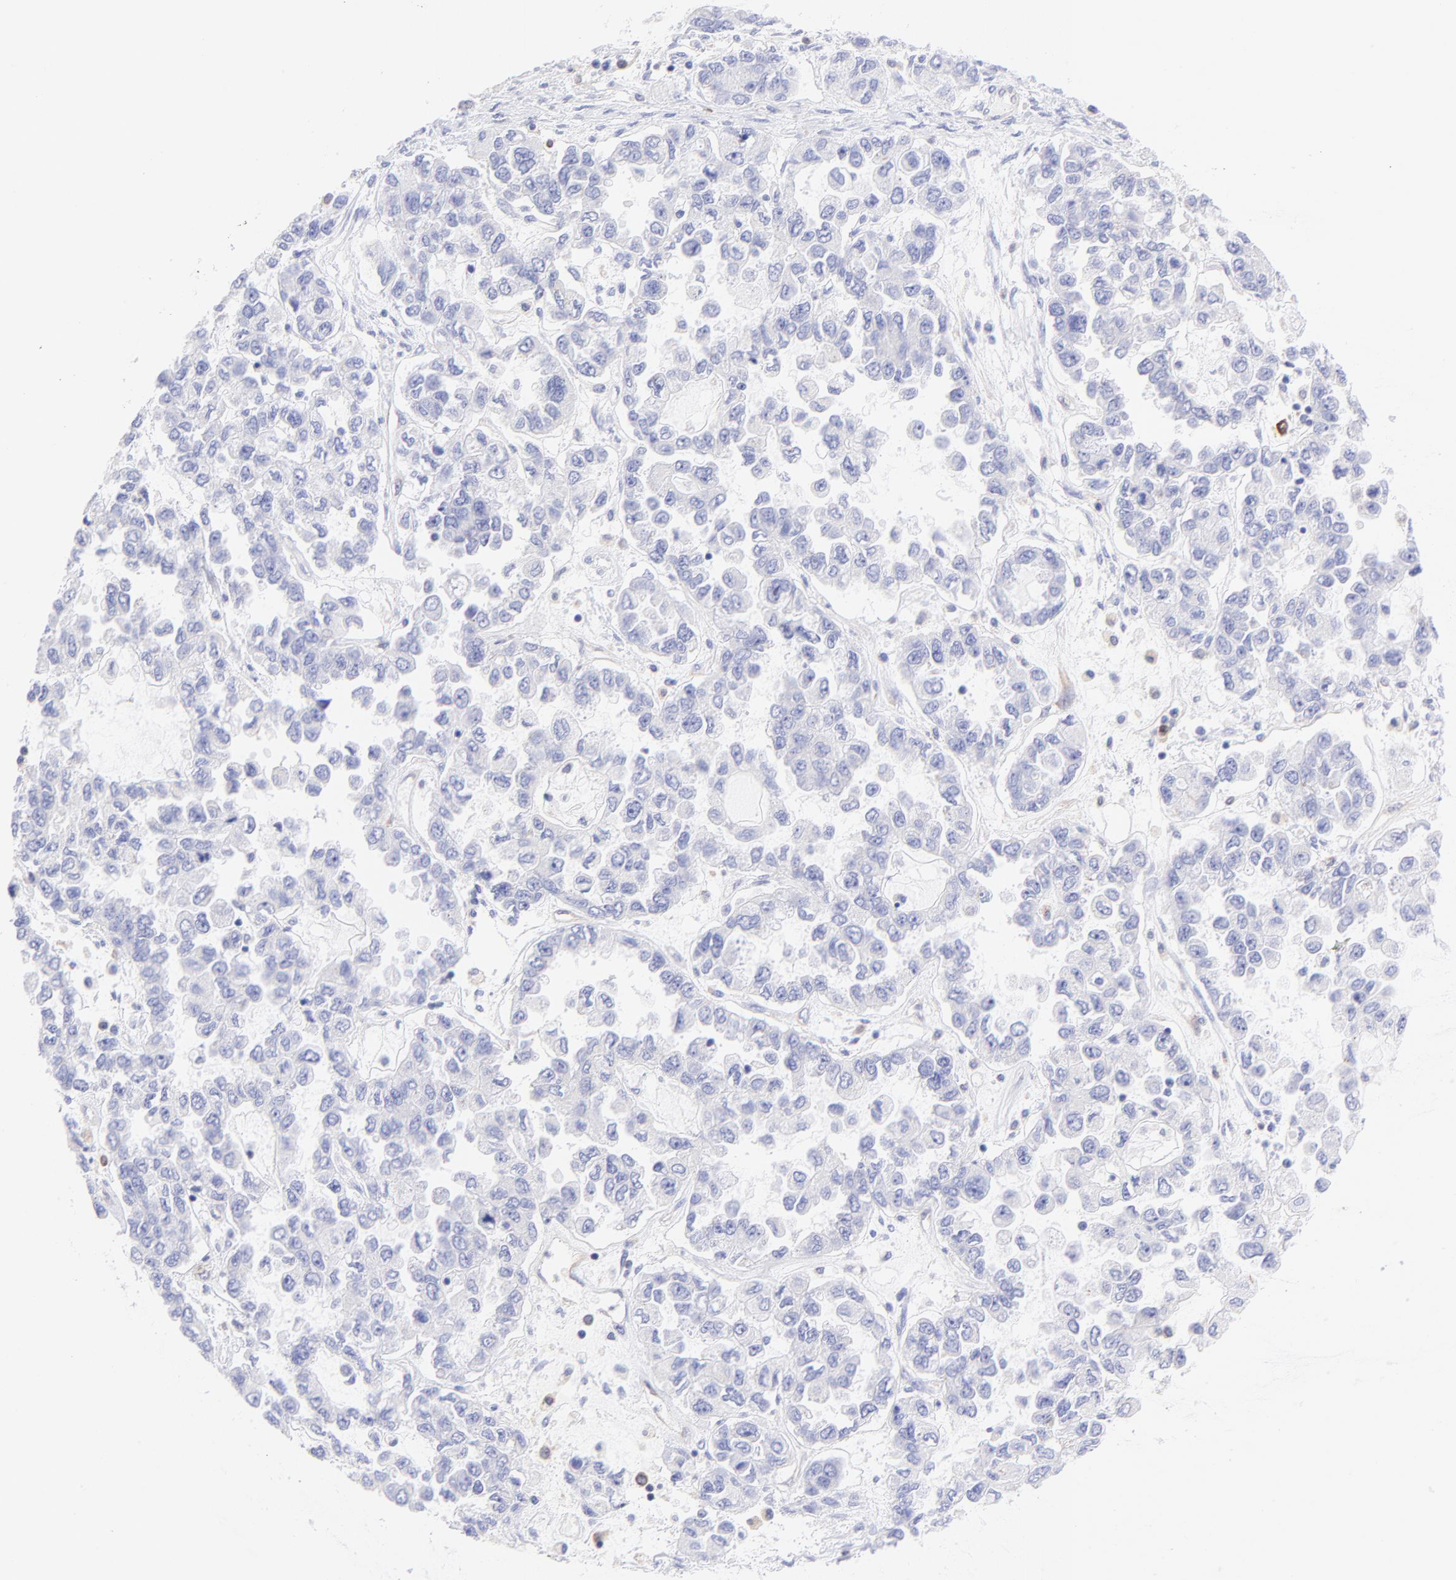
{"staining": {"intensity": "negative", "quantity": "none", "location": "none"}, "tissue": "ovarian cancer", "cell_type": "Tumor cells", "image_type": "cancer", "snomed": [{"axis": "morphology", "description": "Cystadenocarcinoma, serous, NOS"}, {"axis": "topography", "description": "Ovary"}], "caption": "This micrograph is of ovarian serous cystadenocarcinoma stained with IHC to label a protein in brown with the nuclei are counter-stained blue. There is no positivity in tumor cells. Brightfield microscopy of immunohistochemistry stained with DAB (brown) and hematoxylin (blue), captured at high magnification.", "gene": "IRAG2", "patient": {"sex": "female", "age": 84}}